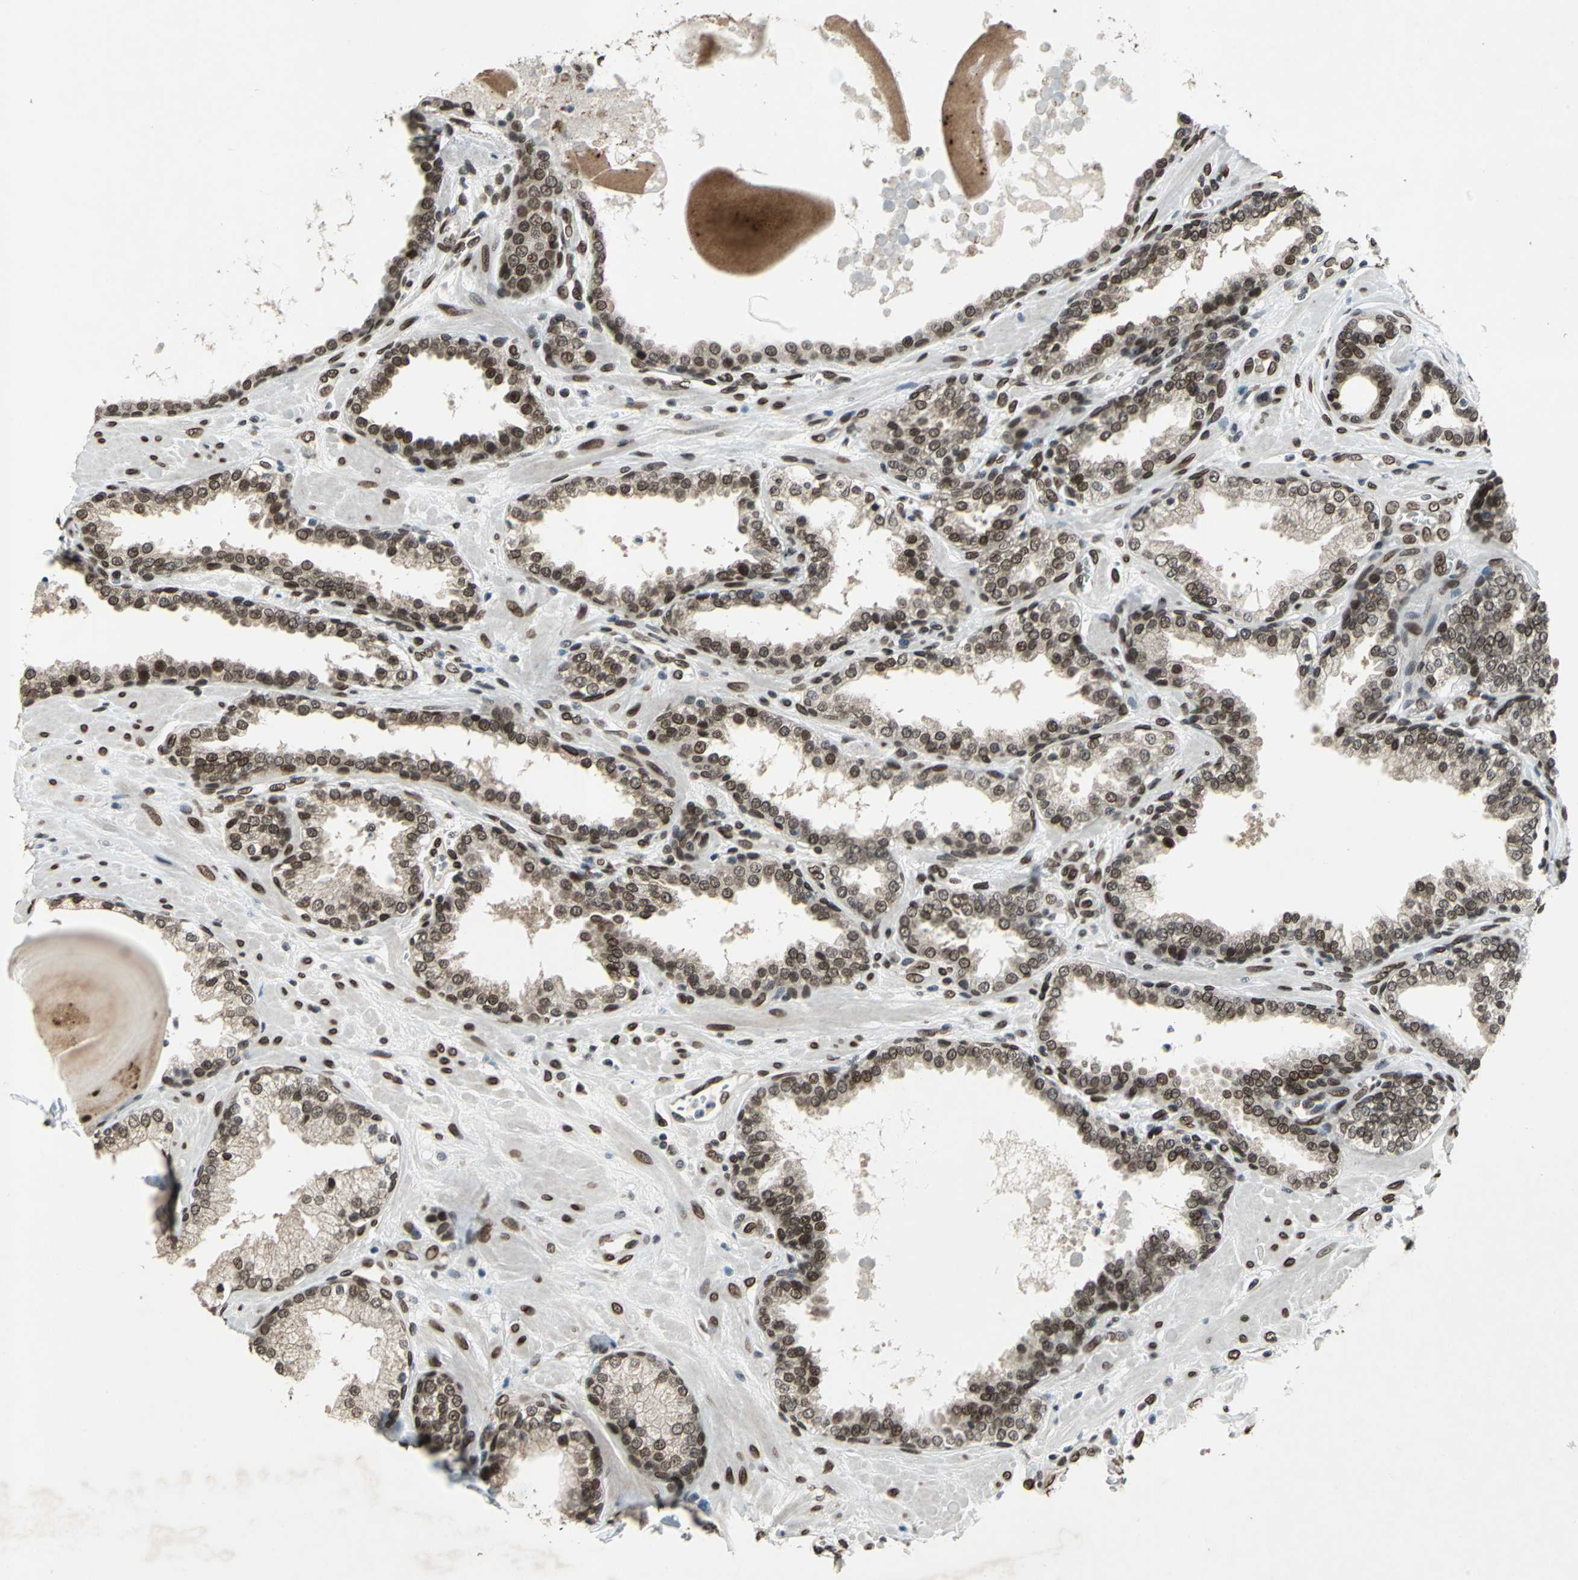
{"staining": {"intensity": "strong", "quantity": ">75%", "location": "cytoplasmic/membranous,nuclear"}, "tissue": "prostate", "cell_type": "Glandular cells", "image_type": "normal", "snomed": [{"axis": "morphology", "description": "Normal tissue, NOS"}, {"axis": "topography", "description": "Prostate"}], "caption": "Prostate stained with DAB (3,3'-diaminobenzidine) immunohistochemistry (IHC) displays high levels of strong cytoplasmic/membranous,nuclear positivity in about >75% of glandular cells.", "gene": "ISY1", "patient": {"sex": "male", "age": 51}}